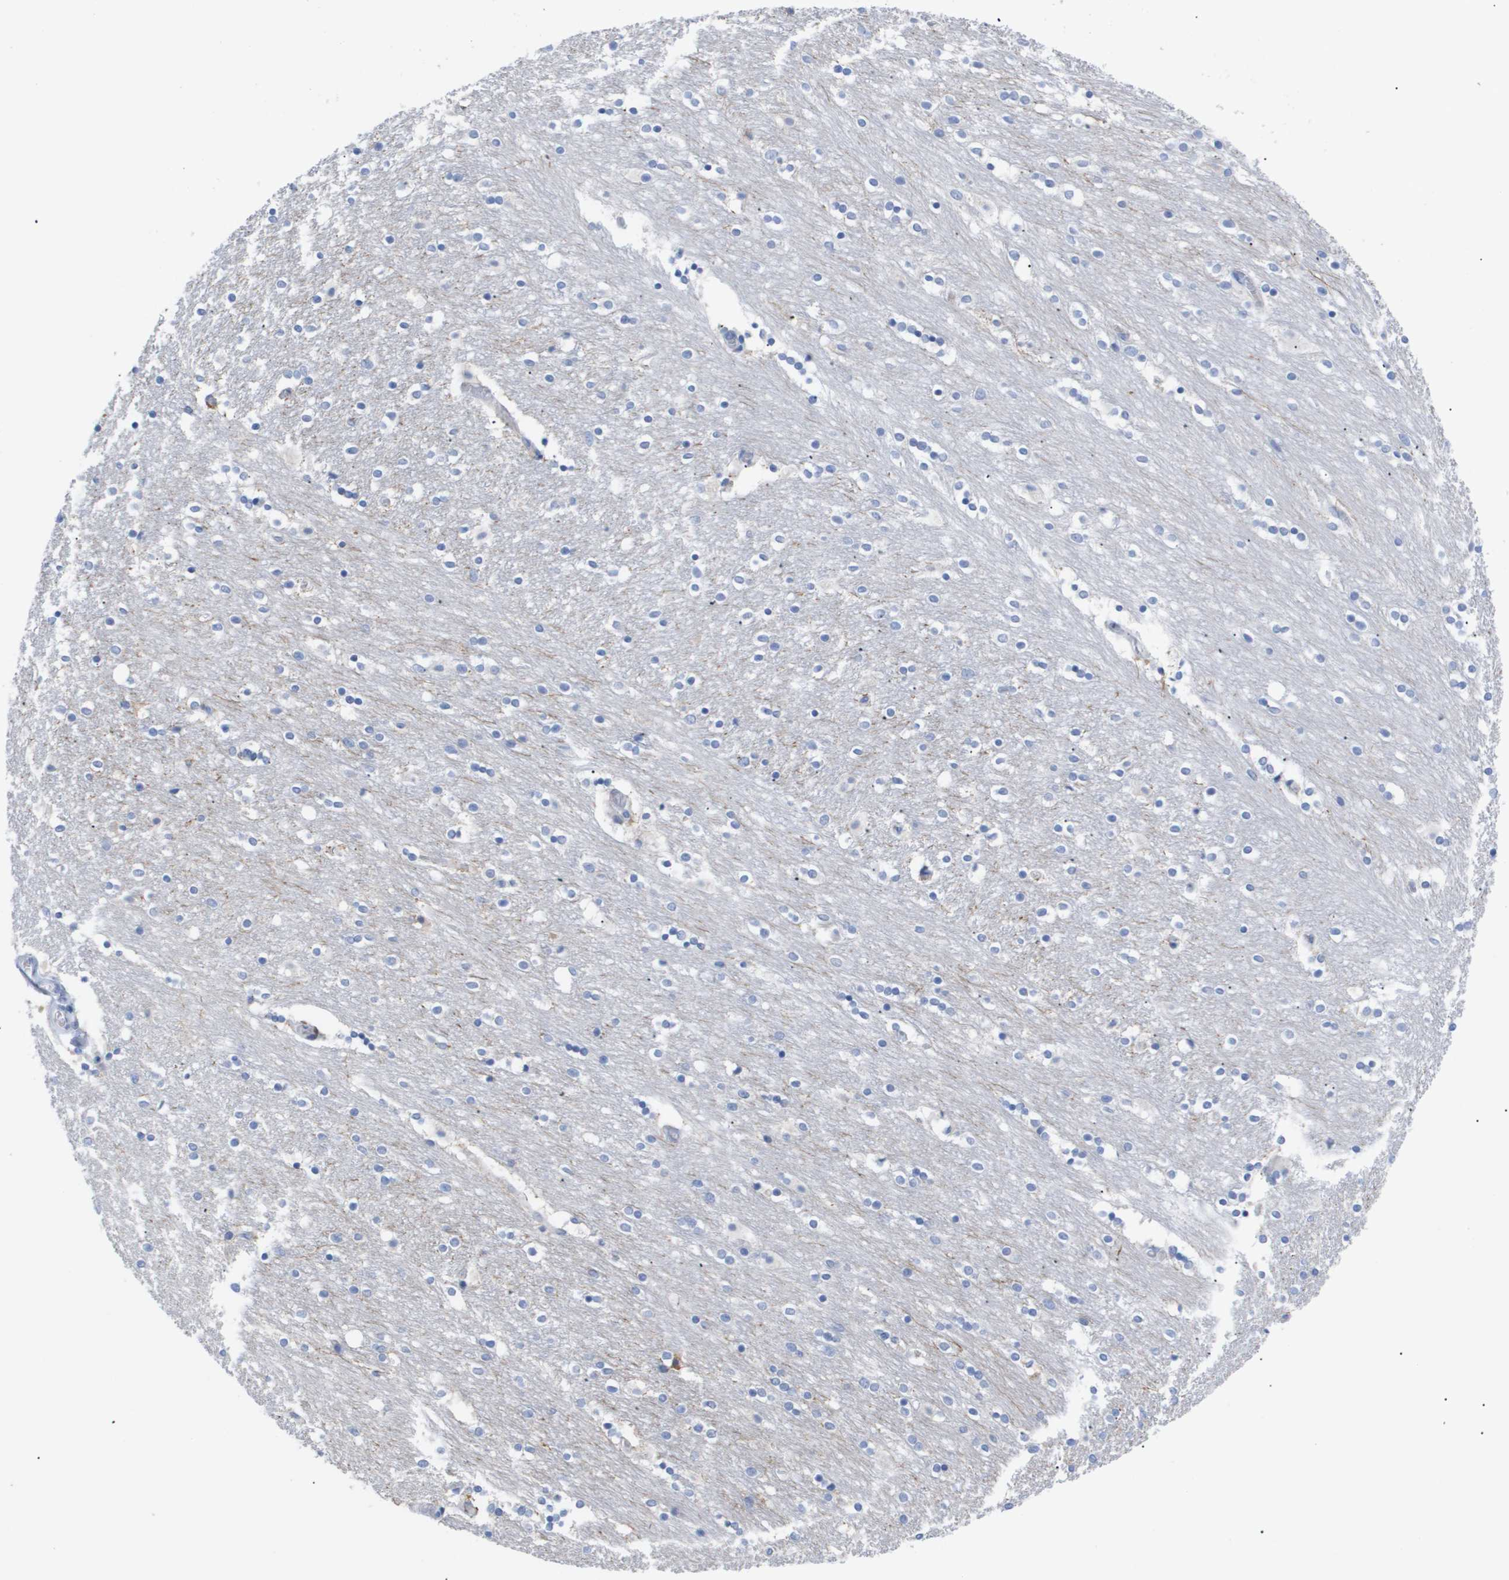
{"staining": {"intensity": "negative", "quantity": "none", "location": "none"}, "tissue": "caudate", "cell_type": "Glial cells", "image_type": "normal", "snomed": [{"axis": "morphology", "description": "Normal tissue, NOS"}, {"axis": "topography", "description": "Lateral ventricle wall"}], "caption": "Immunohistochemical staining of unremarkable human caudate displays no significant expression in glial cells. Brightfield microscopy of IHC stained with DAB (brown) and hematoxylin (blue), captured at high magnification.", "gene": "CAV3", "patient": {"sex": "female", "age": 54}}